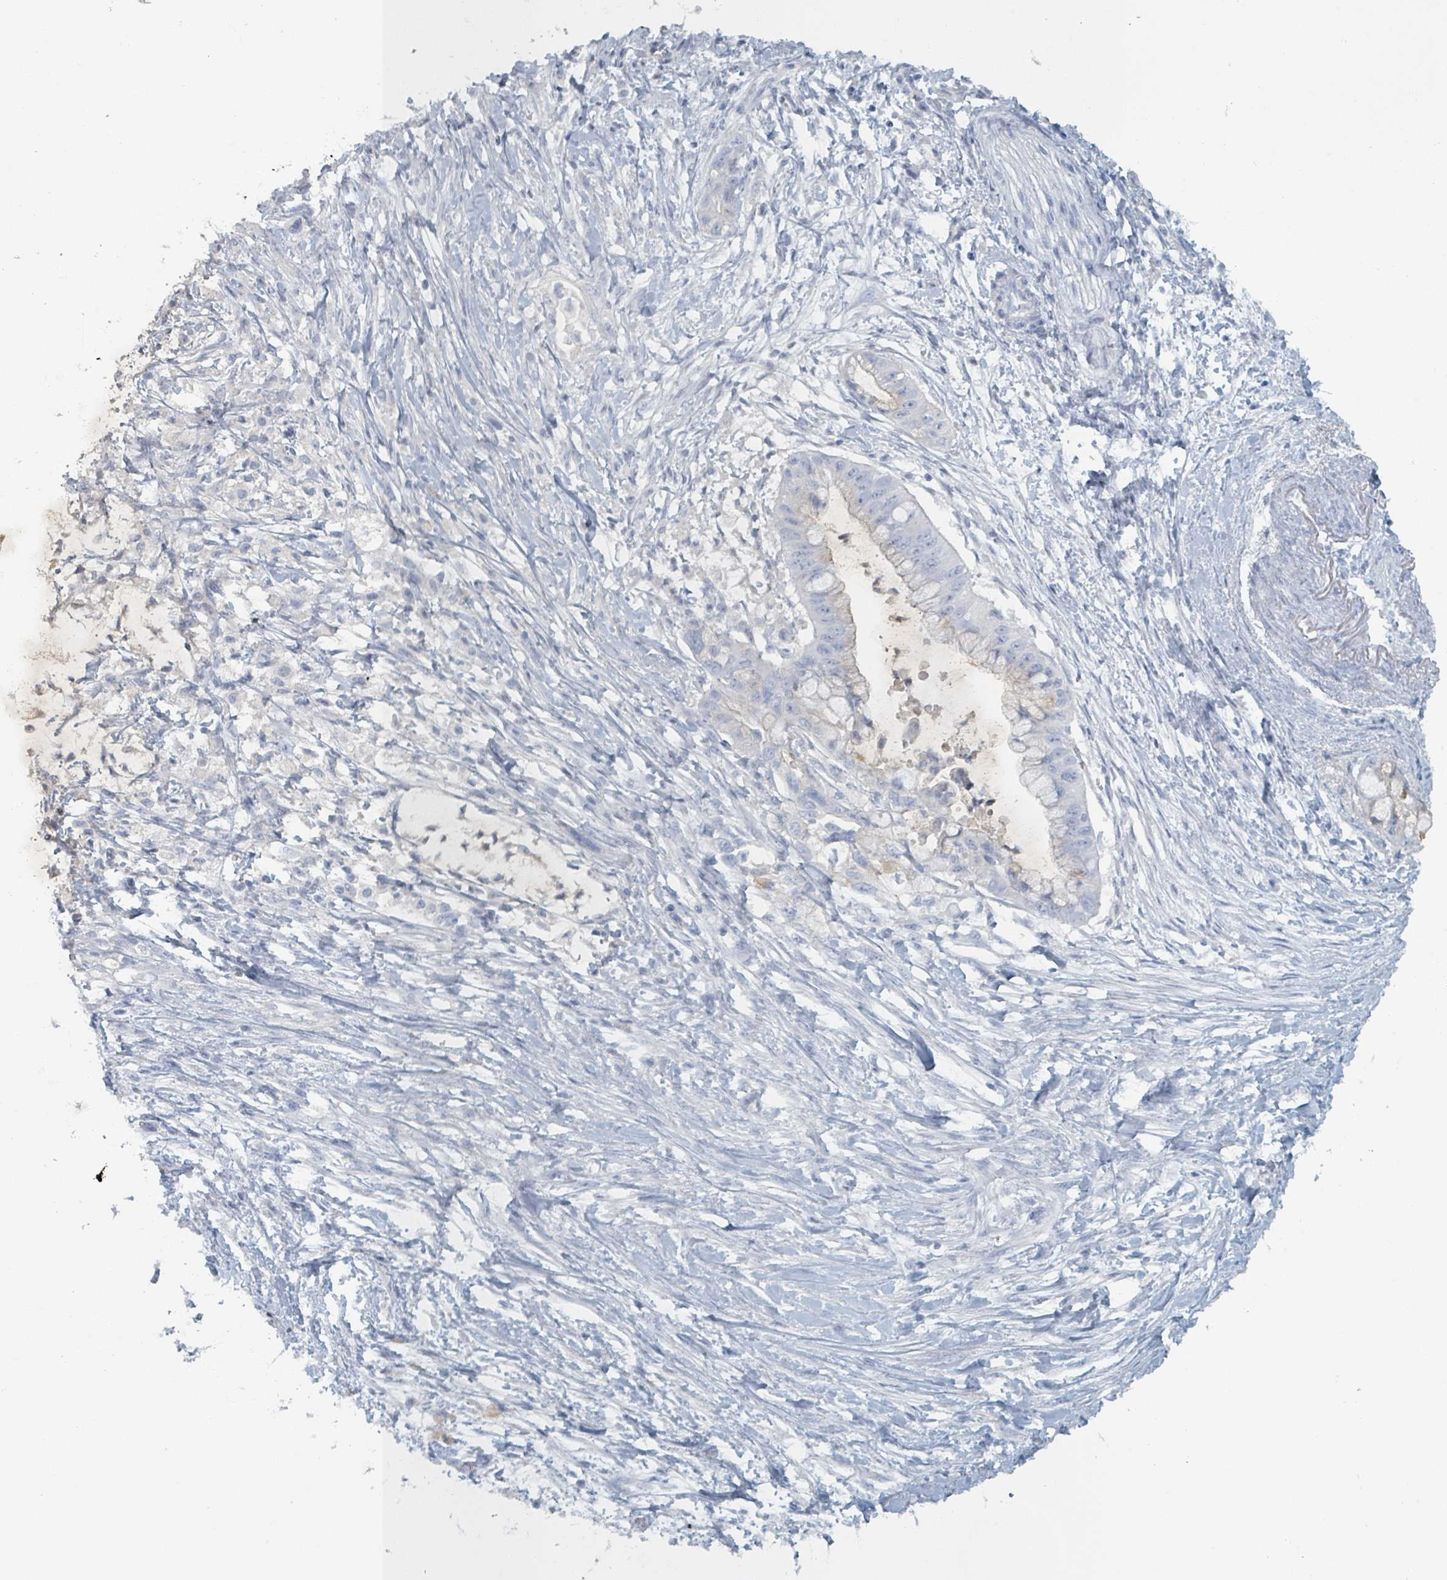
{"staining": {"intensity": "negative", "quantity": "none", "location": "none"}, "tissue": "pancreatic cancer", "cell_type": "Tumor cells", "image_type": "cancer", "snomed": [{"axis": "morphology", "description": "Adenocarcinoma, NOS"}, {"axis": "topography", "description": "Pancreas"}], "caption": "High power microscopy micrograph of an IHC image of pancreatic cancer (adenocarcinoma), revealing no significant expression in tumor cells.", "gene": "HEATR5A", "patient": {"sex": "male", "age": 48}}